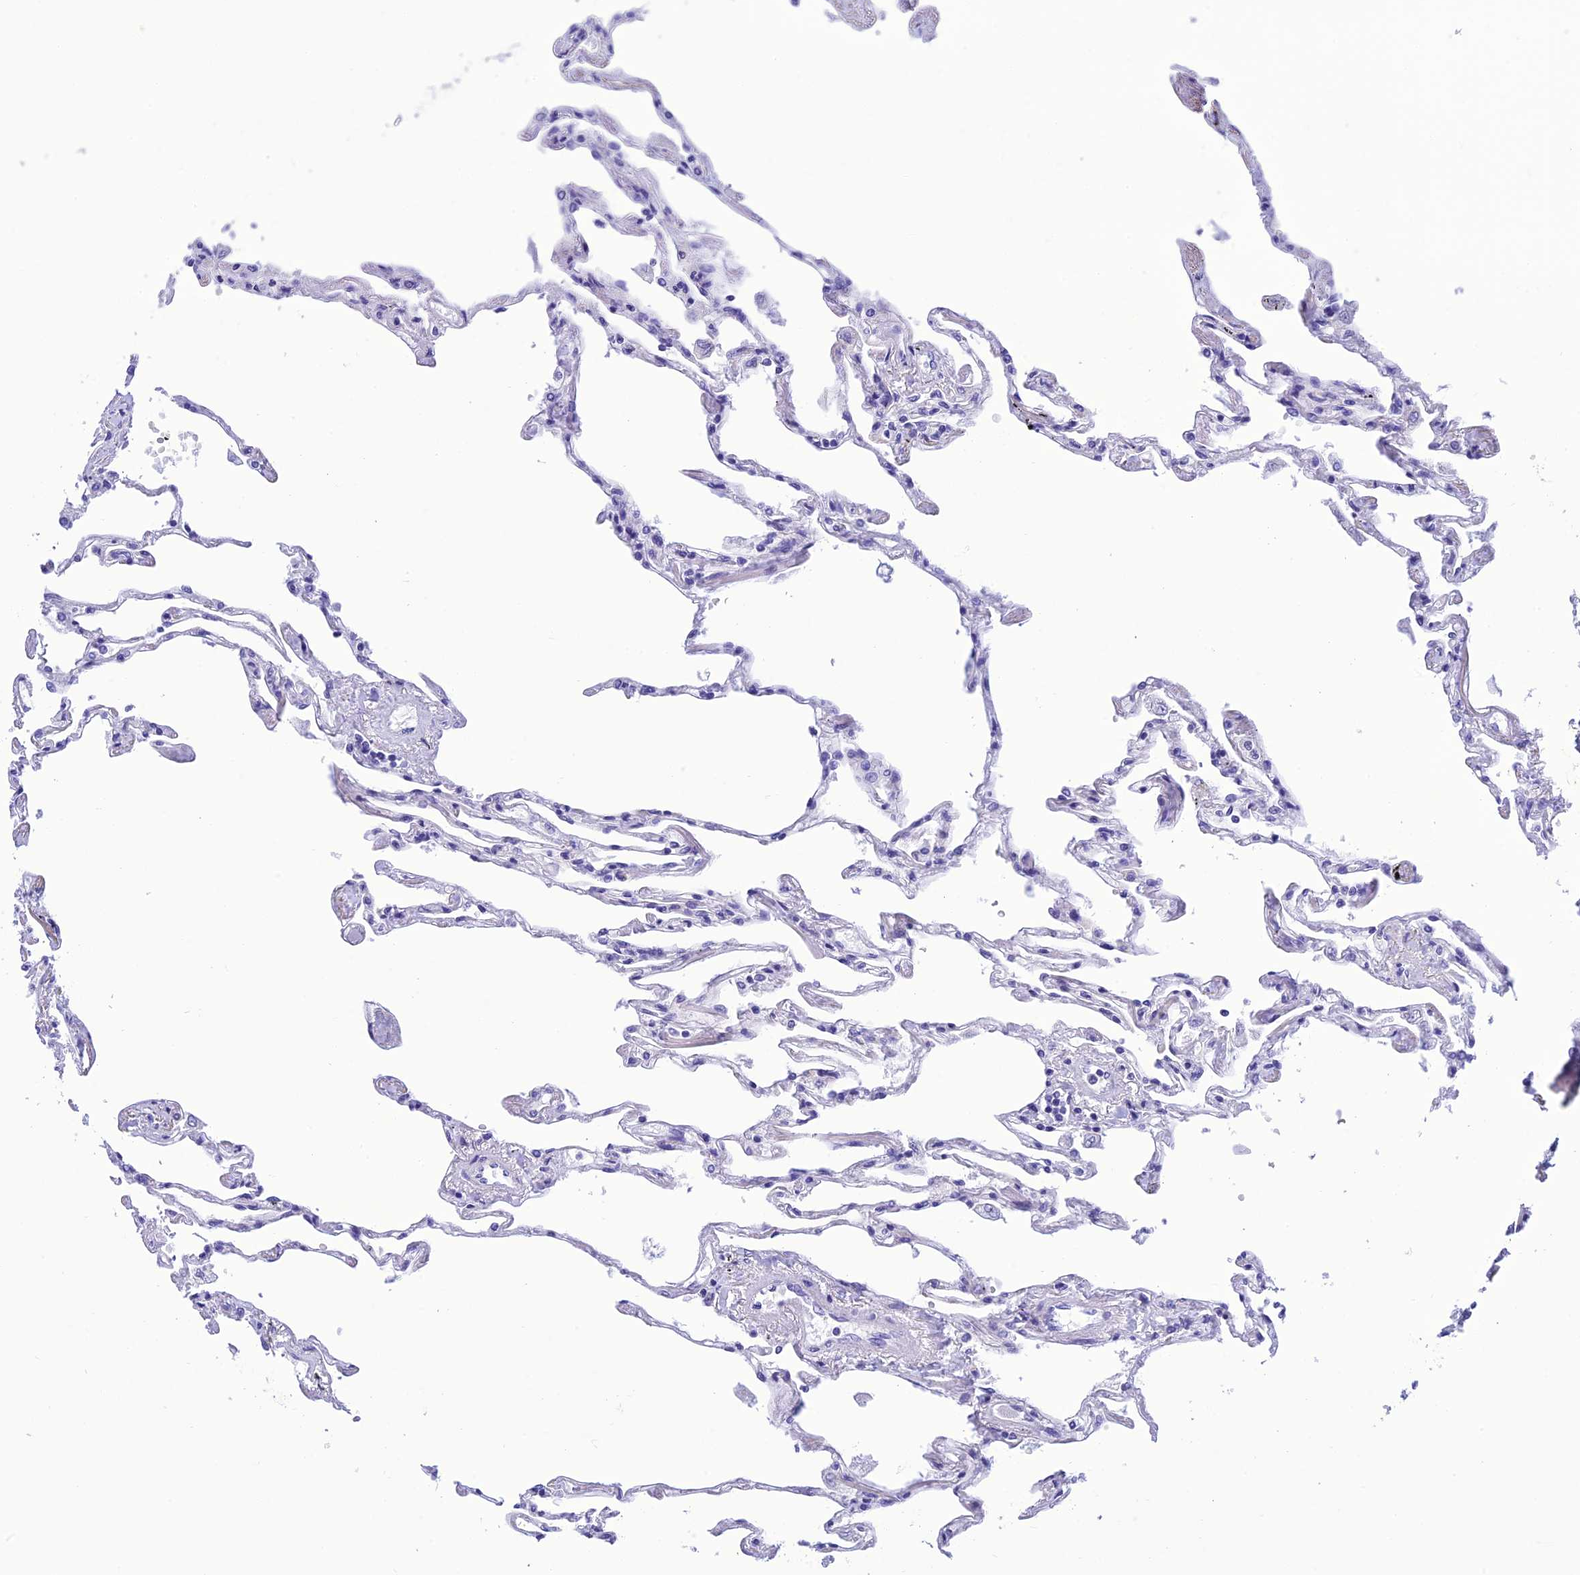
{"staining": {"intensity": "negative", "quantity": "none", "location": "none"}, "tissue": "lung", "cell_type": "Alveolar cells", "image_type": "normal", "snomed": [{"axis": "morphology", "description": "Normal tissue, NOS"}, {"axis": "topography", "description": "Lung"}], "caption": "A high-resolution micrograph shows immunohistochemistry staining of unremarkable lung, which displays no significant positivity in alveolar cells.", "gene": "C17orf67", "patient": {"sex": "female", "age": 67}}